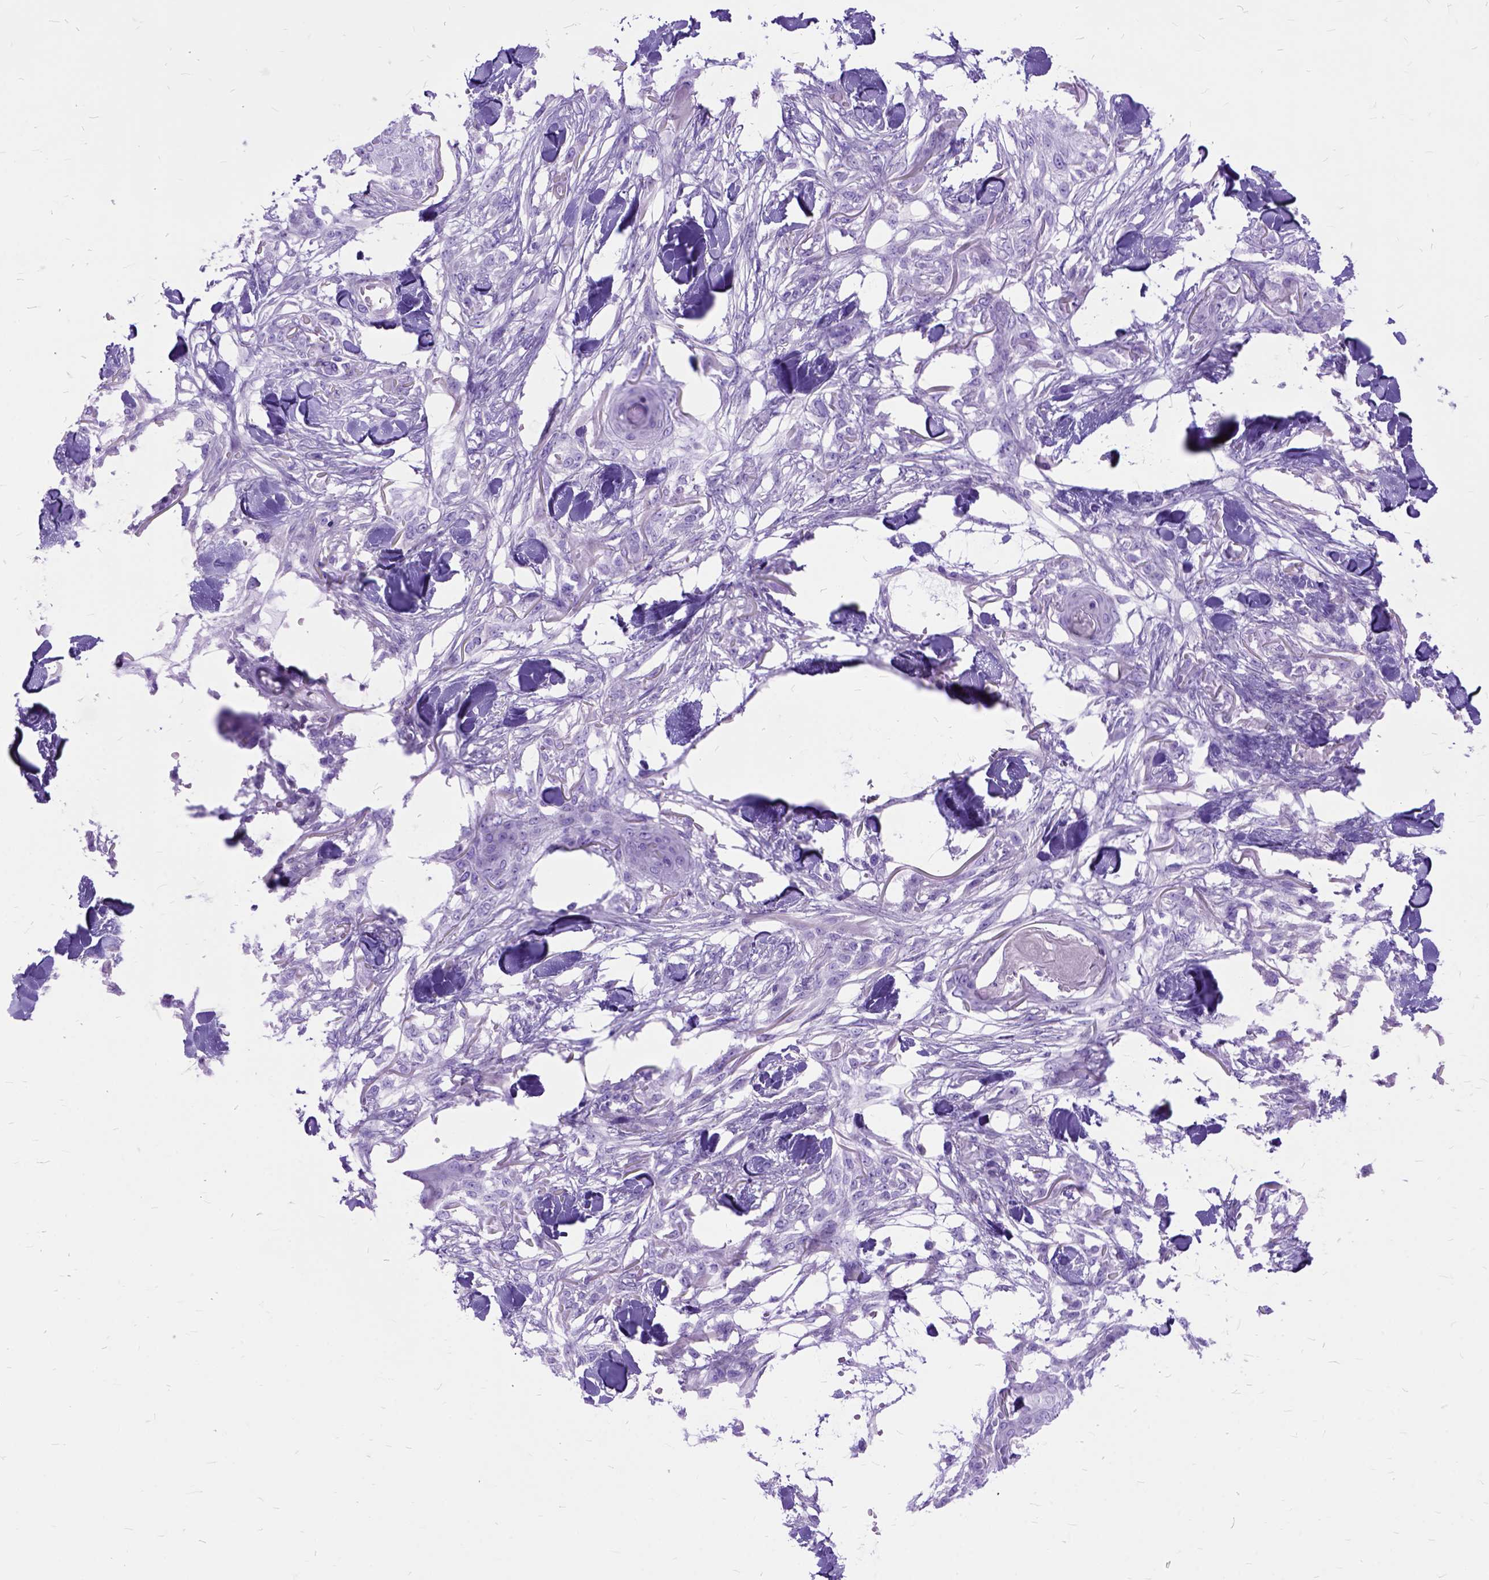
{"staining": {"intensity": "negative", "quantity": "none", "location": "none"}, "tissue": "skin cancer", "cell_type": "Tumor cells", "image_type": "cancer", "snomed": [{"axis": "morphology", "description": "Squamous cell carcinoma, NOS"}, {"axis": "topography", "description": "Skin"}], "caption": "Immunohistochemistry micrograph of human skin squamous cell carcinoma stained for a protein (brown), which exhibits no staining in tumor cells.", "gene": "ARL9", "patient": {"sex": "female", "age": 59}}